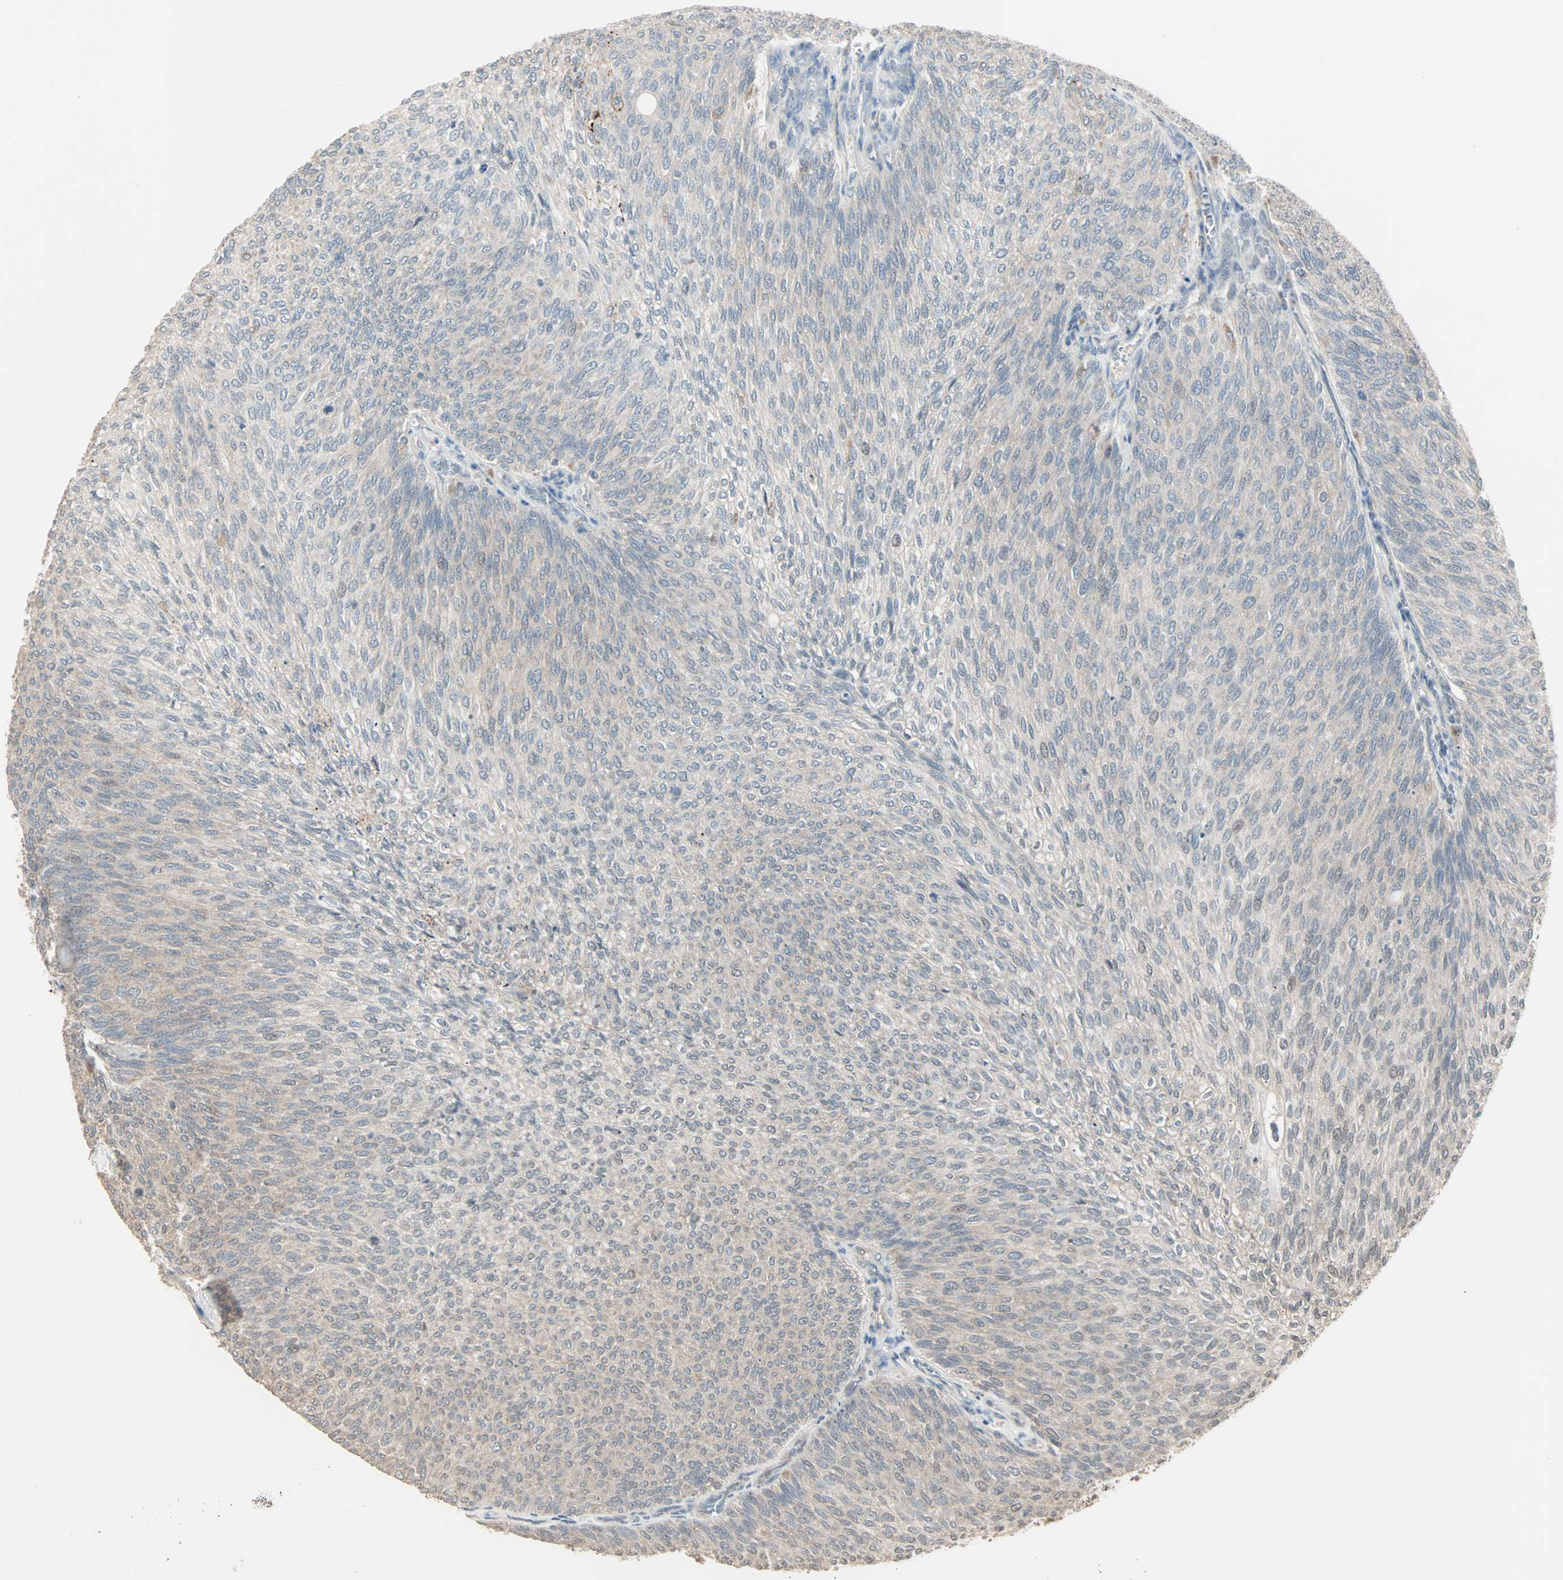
{"staining": {"intensity": "negative", "quantity": "none", "location": "none"}, "tissue": "urothelial cancer", "cell_type": "Tumor cells", "image_type": "cancer", "snomed": [{"axis": "morphology", "description": "Urothelial carcinoma, Low grade"}, {"axis": "topography", "description": "Urinary bladder"}], "caption": "The immunohistochemistry micrograph has no significant expression in tumor cells of urothelial cancer tissue.", "gene": "KDM4A", "patient": {"sex": "female", "age": 79}}